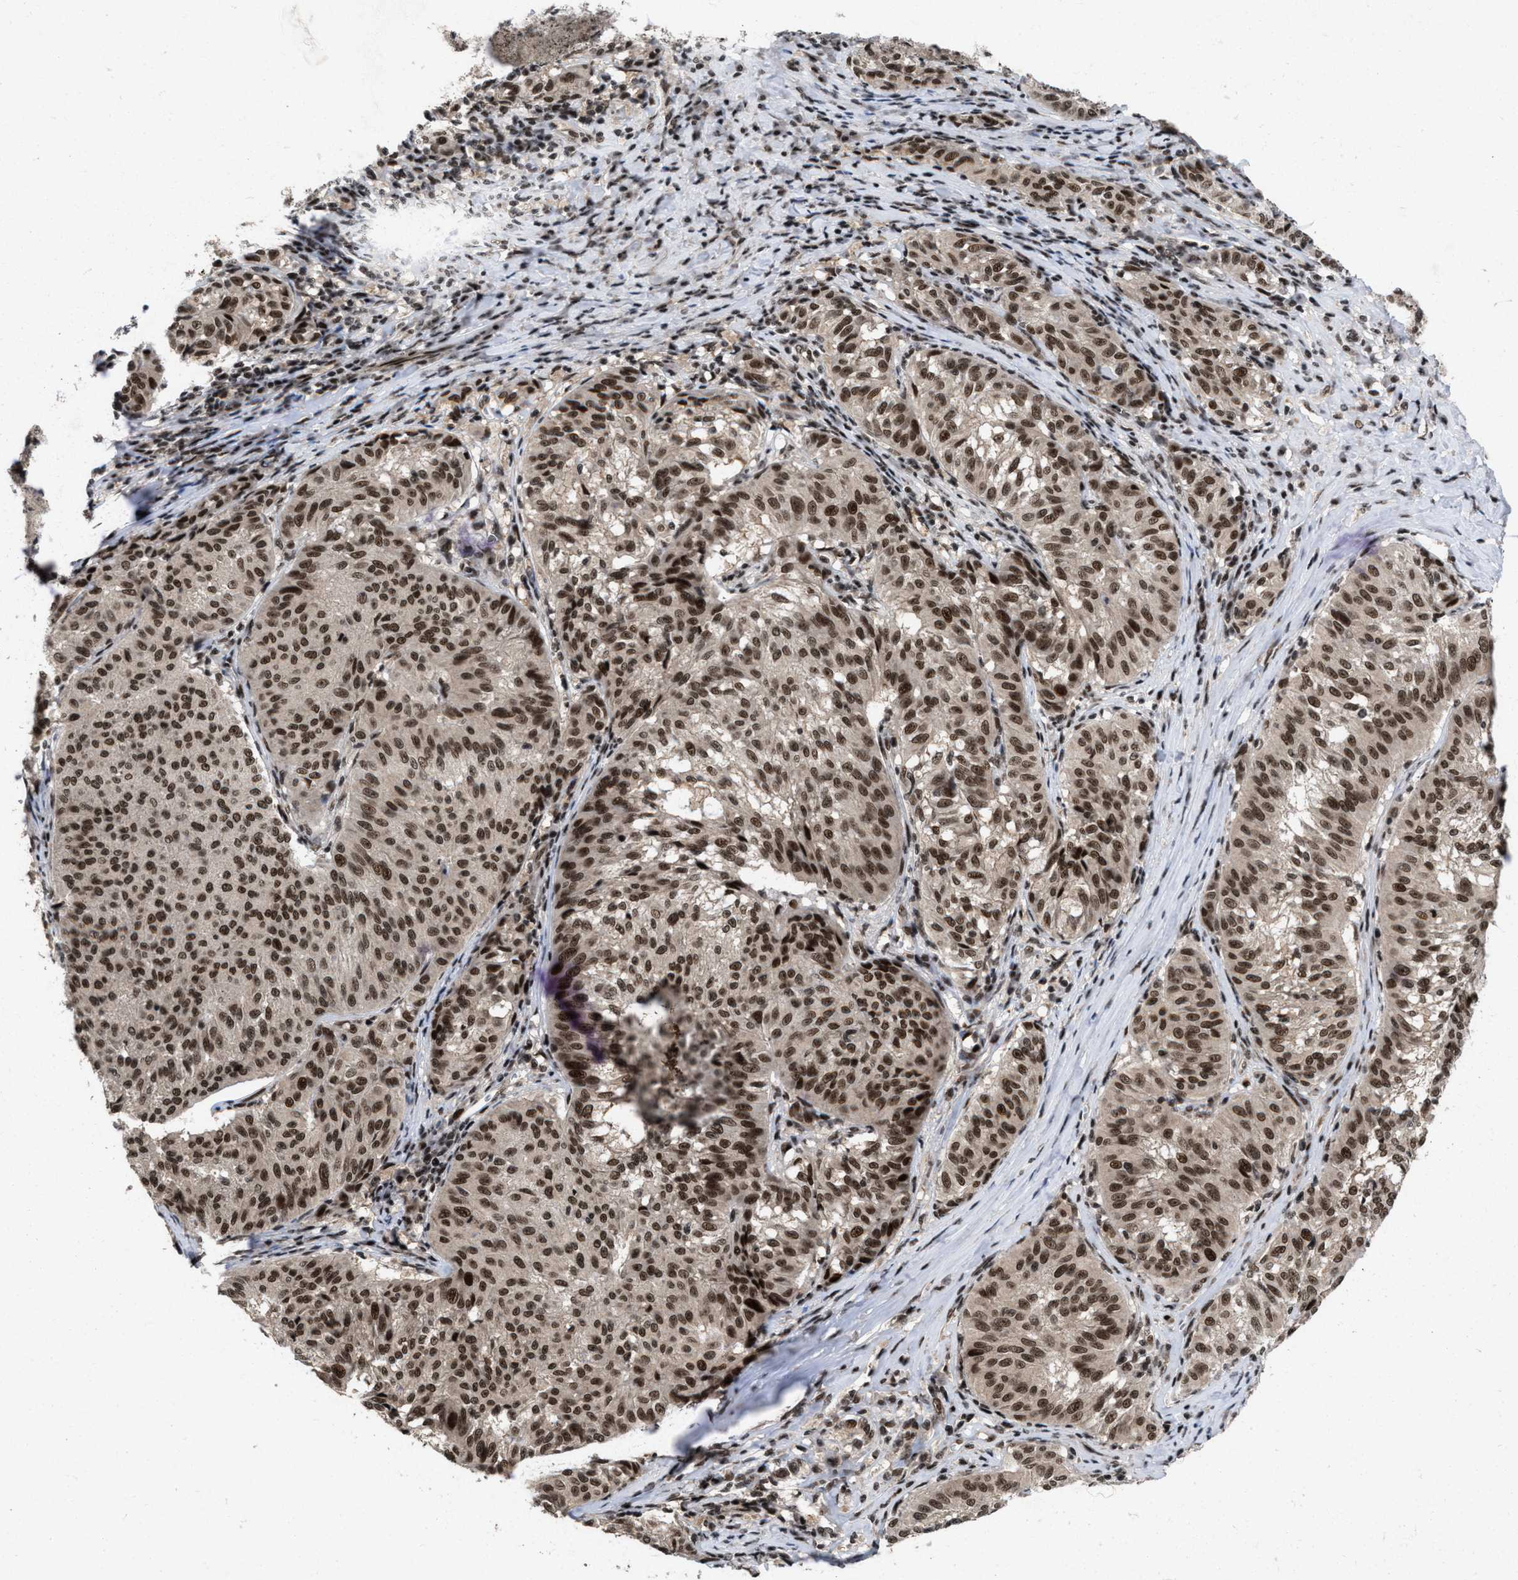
{"staining": {"intensity": "moderate", "quantity": ">75%", "location": "nuclear"}, "tissue": "melanoma", "cell_type": "Tumor cells", "image_type": "cancer", "snomed": [{"axis": "morphology", "description": "Malignant melanoma, NOS"}, {"axis": "topography", "description": "Skin"}], "caption": "This photomicrograph exhibits melanoma stained with immunohistochemistry to label a protein in brown. The nuclear of tumor cells show moderate positivity for the protein. Nuclei are counter-stained blue.", "gene": "WIZ", "patient": {"sex": "female", "age": 72}}